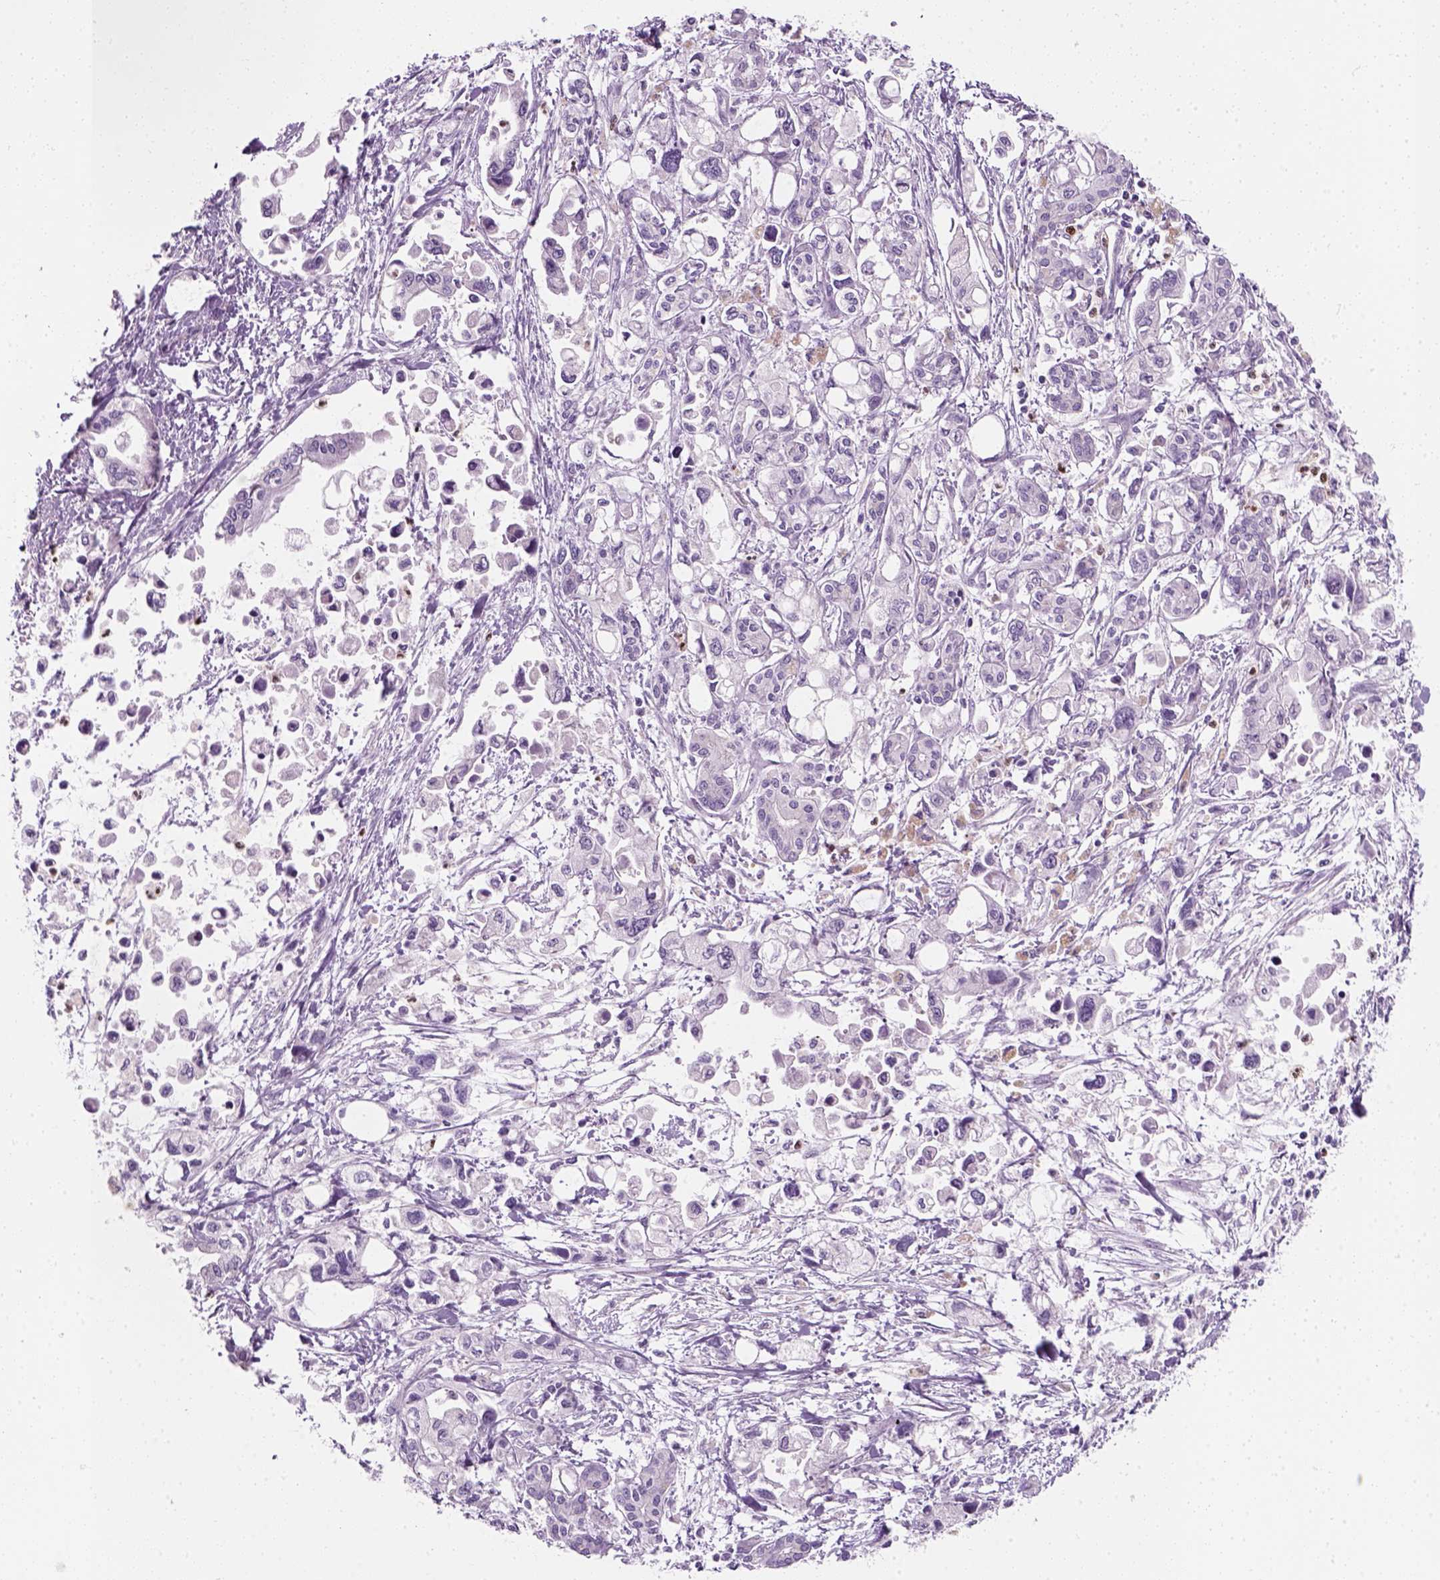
{"staining": {"intensity": "negative", "quantity": "none", "location": "none"}, "tissue": "pancreatic cancer", "cell_type": "Tumor cells", "image_type": "cancer", "snomed": [{"axis": "morphology", "description": "Adenocarcinoma, NOS"}, {"axis": "topography", "description": "Pancreas"}], "caption": "IHC histopathology image of pancreatic cancer stained for a protein (brown), which shows no expression in tumor cells. (DAB immunohistochemistry with hematoxylin counter stain).", "gene": "IL4", "patient": {"sex": "female", "age": 61}}